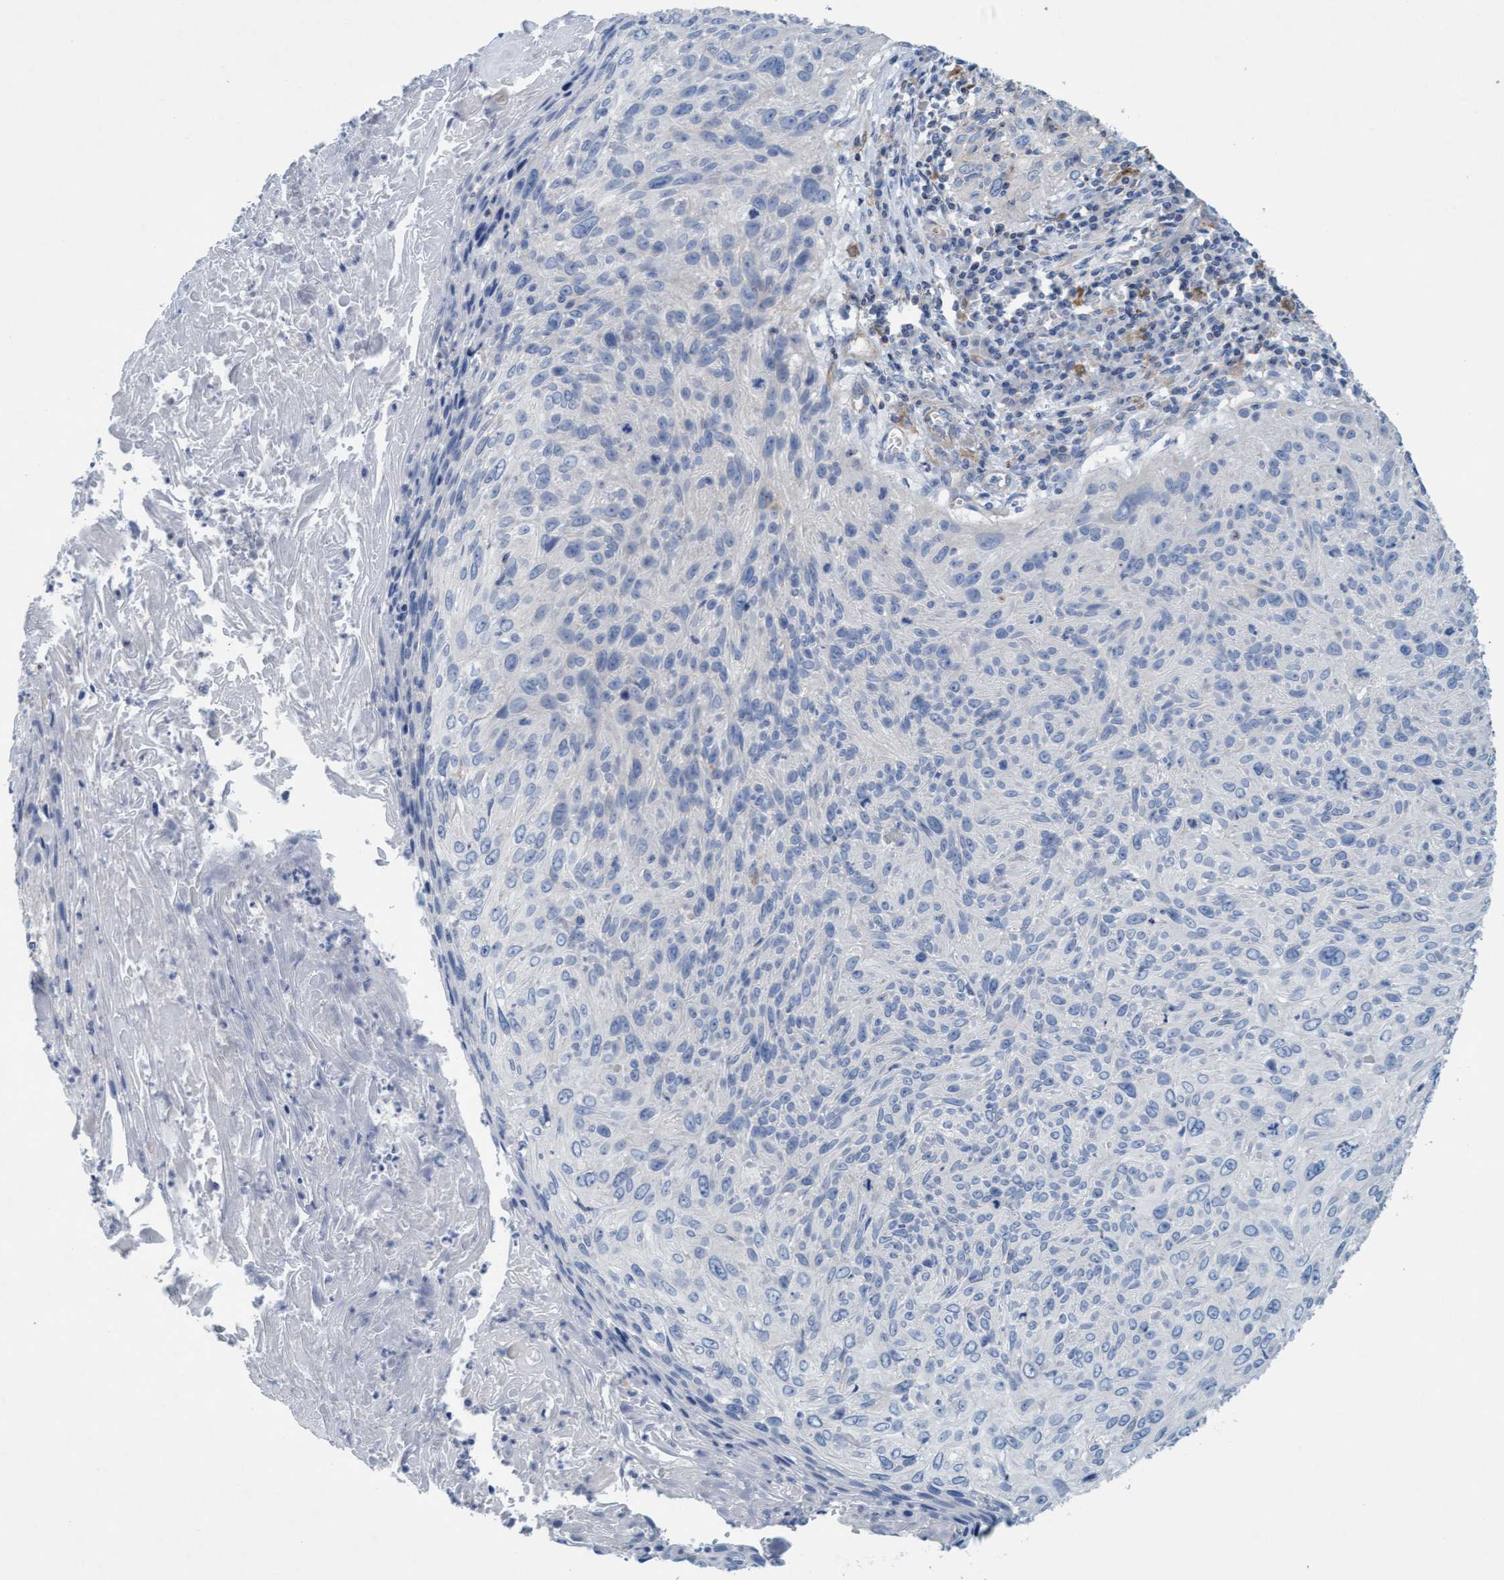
{"staining": {"intensity": "negative", "quantity": "none", "location": "none"}, "tissue": "cervical cancer", "cell_type": "Tumor cells", "image_type": "cancer", "snomed": [{"axis": "morphology", "description": "Squamous cell carcinoma, NOS"}, {"axis": "topography", "description": "Cervix"}], "caption": "Cervical cancer (squamous cell carcinoma) was stained to show a protein in brown. There is no significant staining in tumor cells. (Stains: DAB (3,3'-diaminobenzidine) IHC with hematoxylin counter stain, Microscopy: brightfield microscopy at high magnification).", "gene": "SIGIRR", "patient": {"sex": "female", "age": 51}}